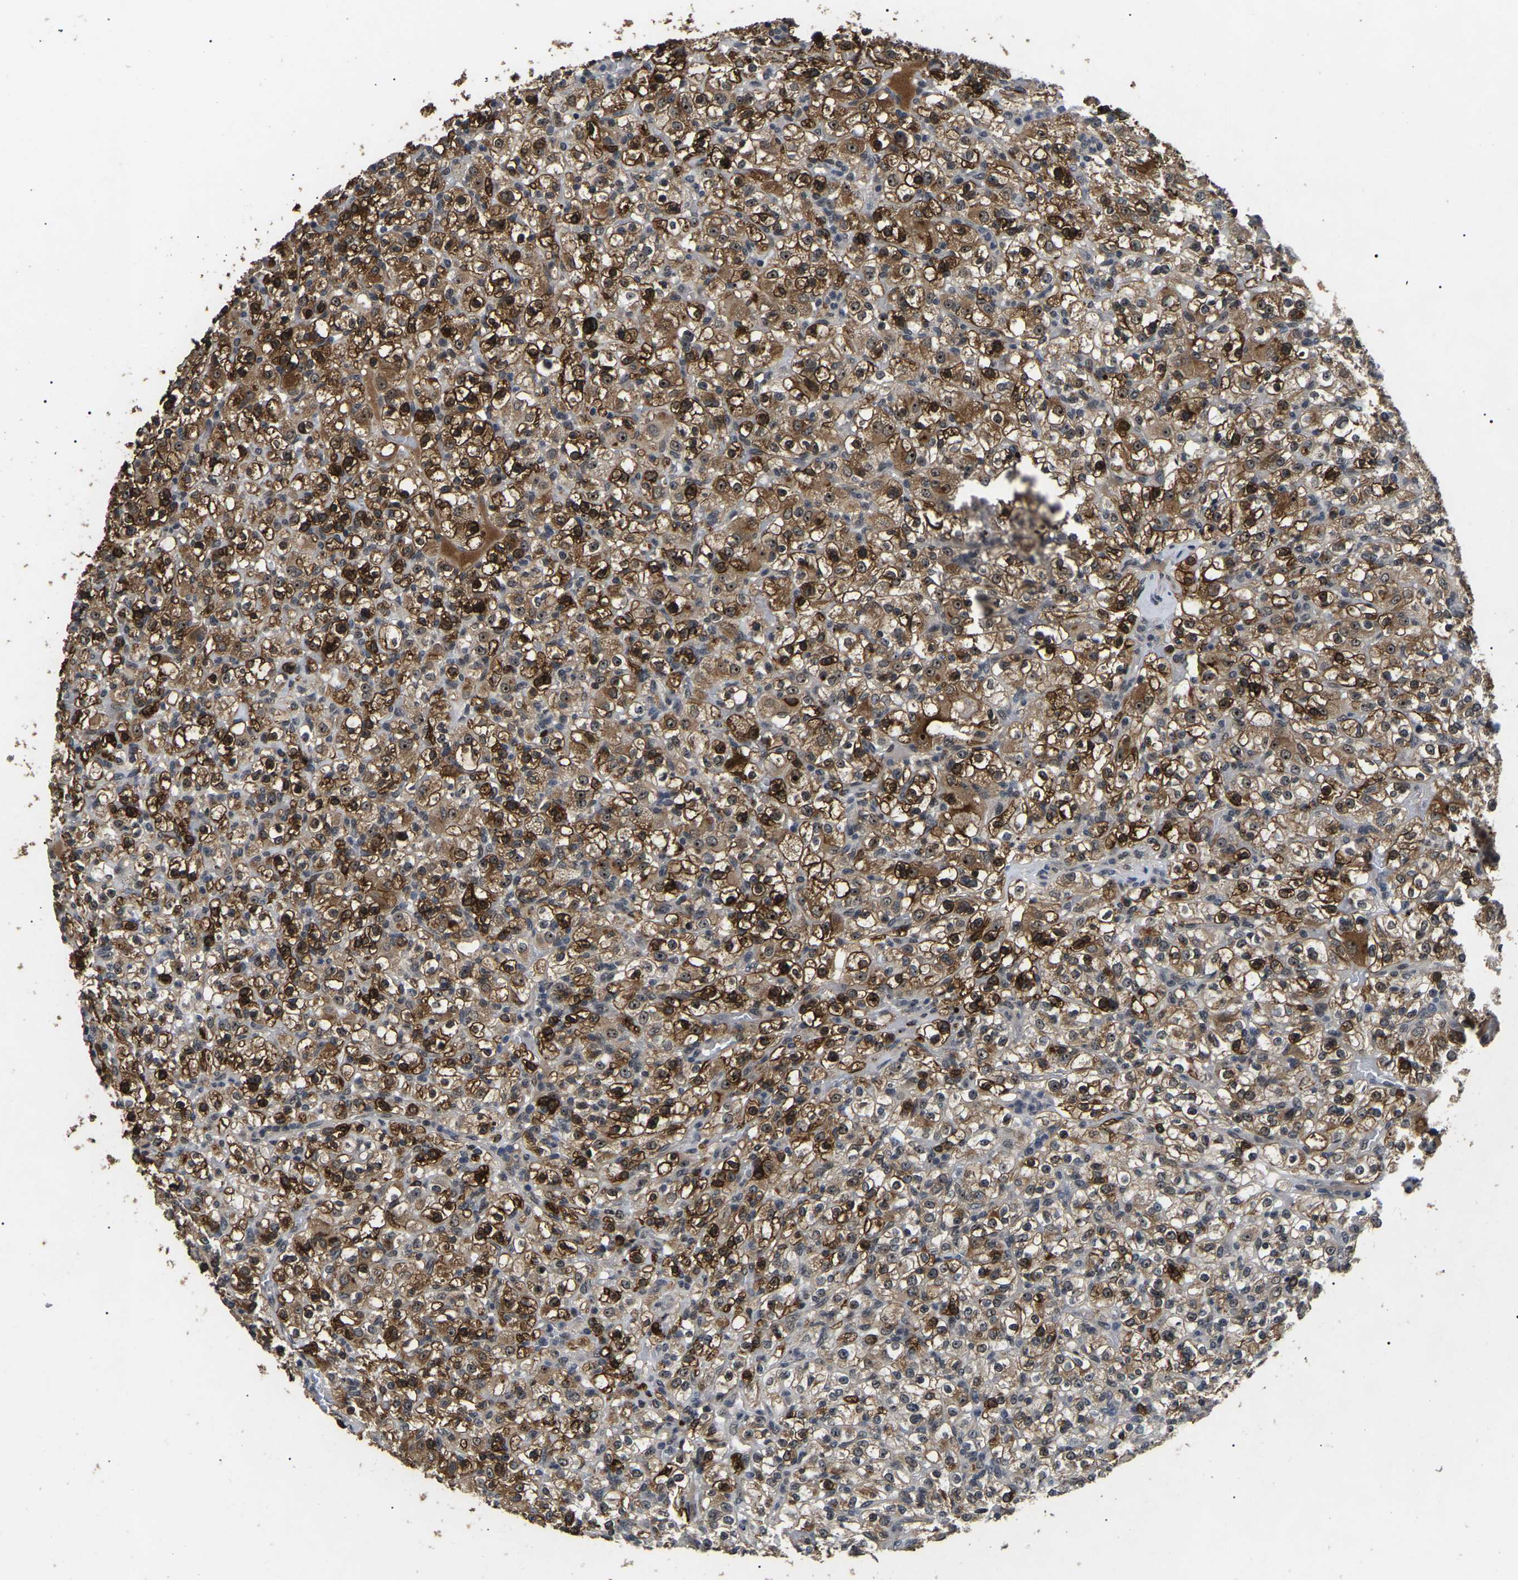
{"staining": {"intensity": "strong", "quantity": ">75%", "location": "cytoplasmic/membranous,nuclear"}, "tissue": "renal cancer", "cell_type": "Tumor cells", "image_type": "cancer", "snomed": [{"axis": "morphology", "description": "Normal tissue, NOS"}, {"axis": "morphology", "description": "Adenocarcinoma, NOS"}, {"axis": "topography", "description": "Kidney"}], "caption": "Protein expression analysis of renal cancer displays strong cytoplasmic/membranous and nuclear positivity in approximately >75% of tumor cells.", "gene": "PPM1E", "patient": {"sex": "female", "age": 72}}